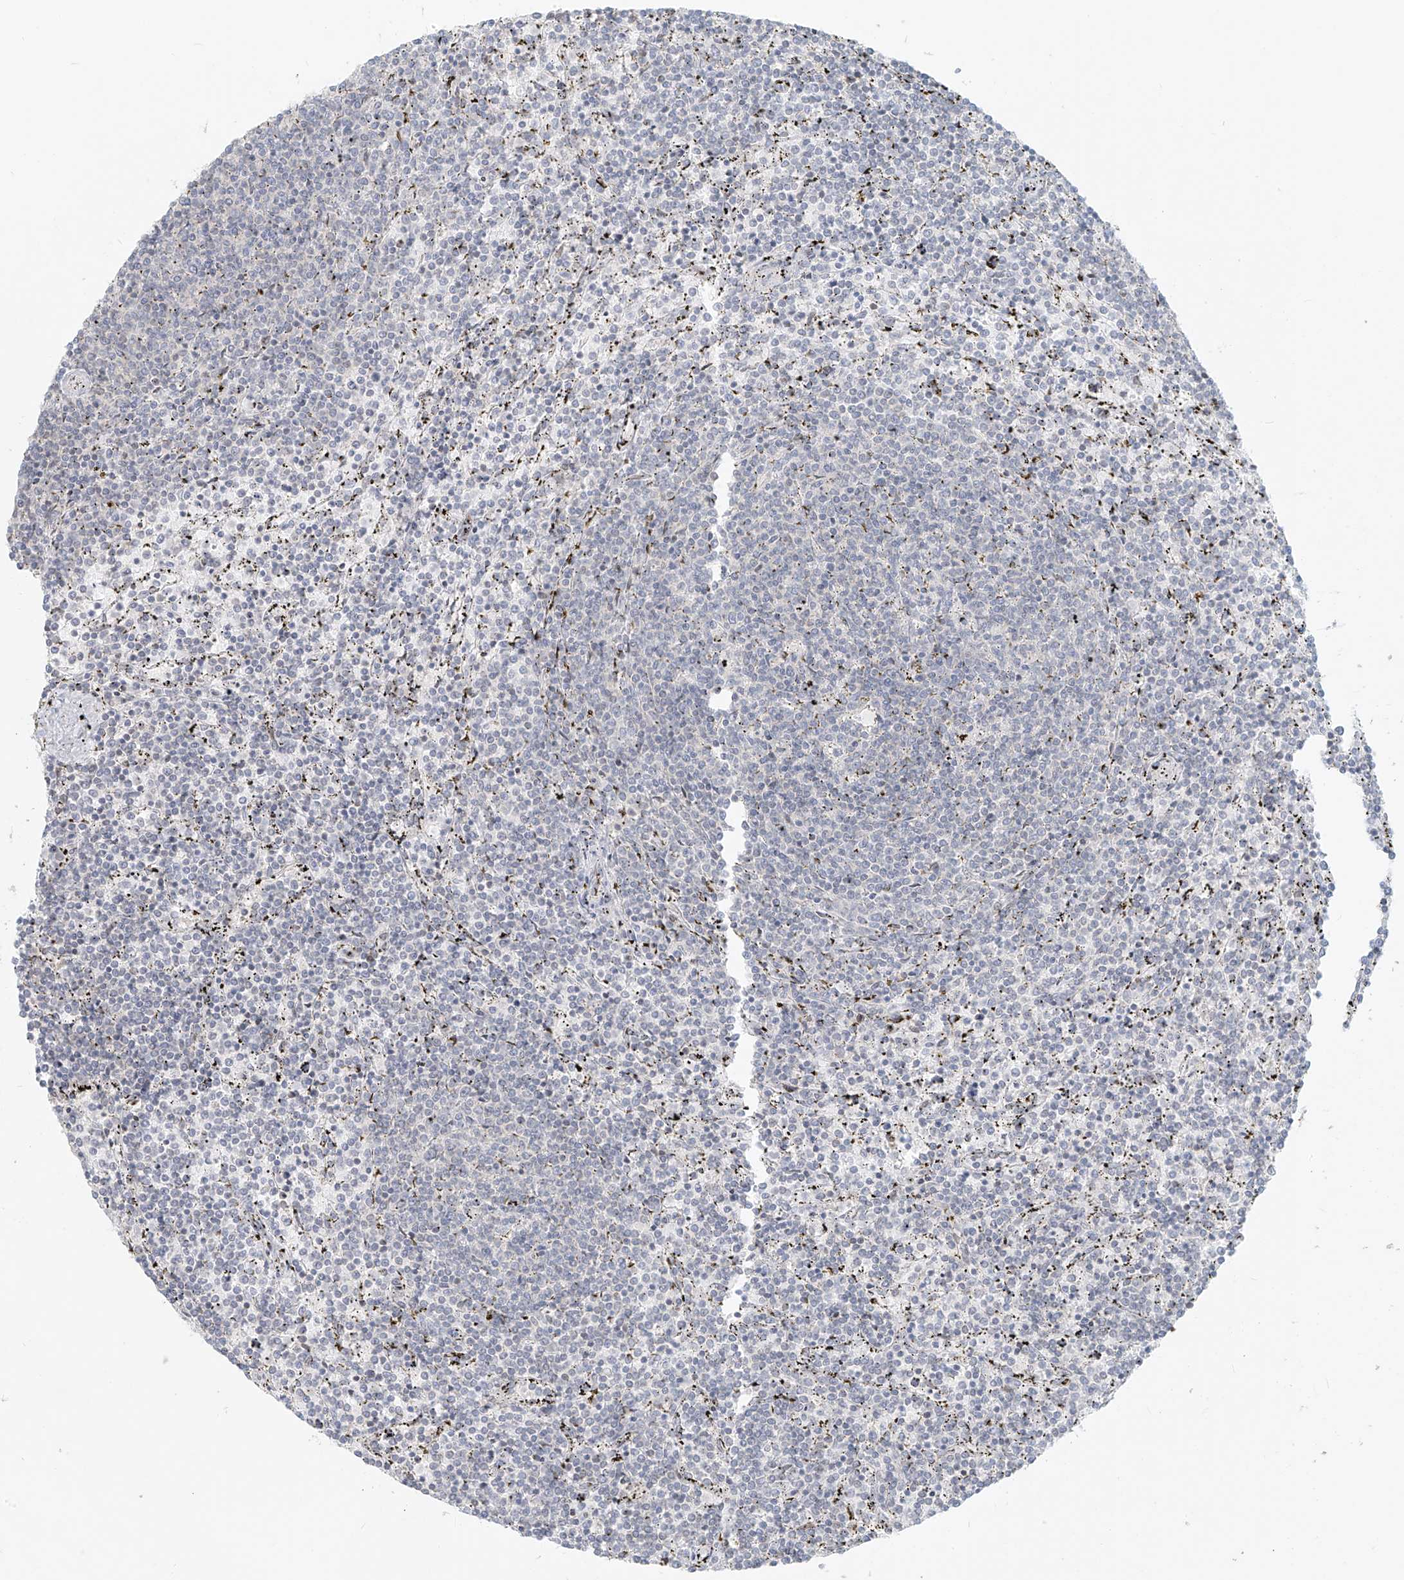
{"staining": {"intensity": "negative", "quantity": "none", "location": "none"}, "tissue": "lymphoma", "cell_type": "Tumor cells", "image_type": "cancer", "snomed": [{"axis": "morphology", "description": "Malignant lymphoma, non-Hodgkin's type, Low grade"}, {"axis": "topography", "description": "Spleen"}], "caption": "DAB immunohistochemical staining of malignant lymphoma, non-Hodgkin's type (low-grade) reveals no significant positivity in tumor cells. (DAB (3,3'-diaminobenzidine) immunohistochemistry with hematoxylin counter stain).", "gene": "OSBPL7", "patient": {"sex": "female", "age": 50}}